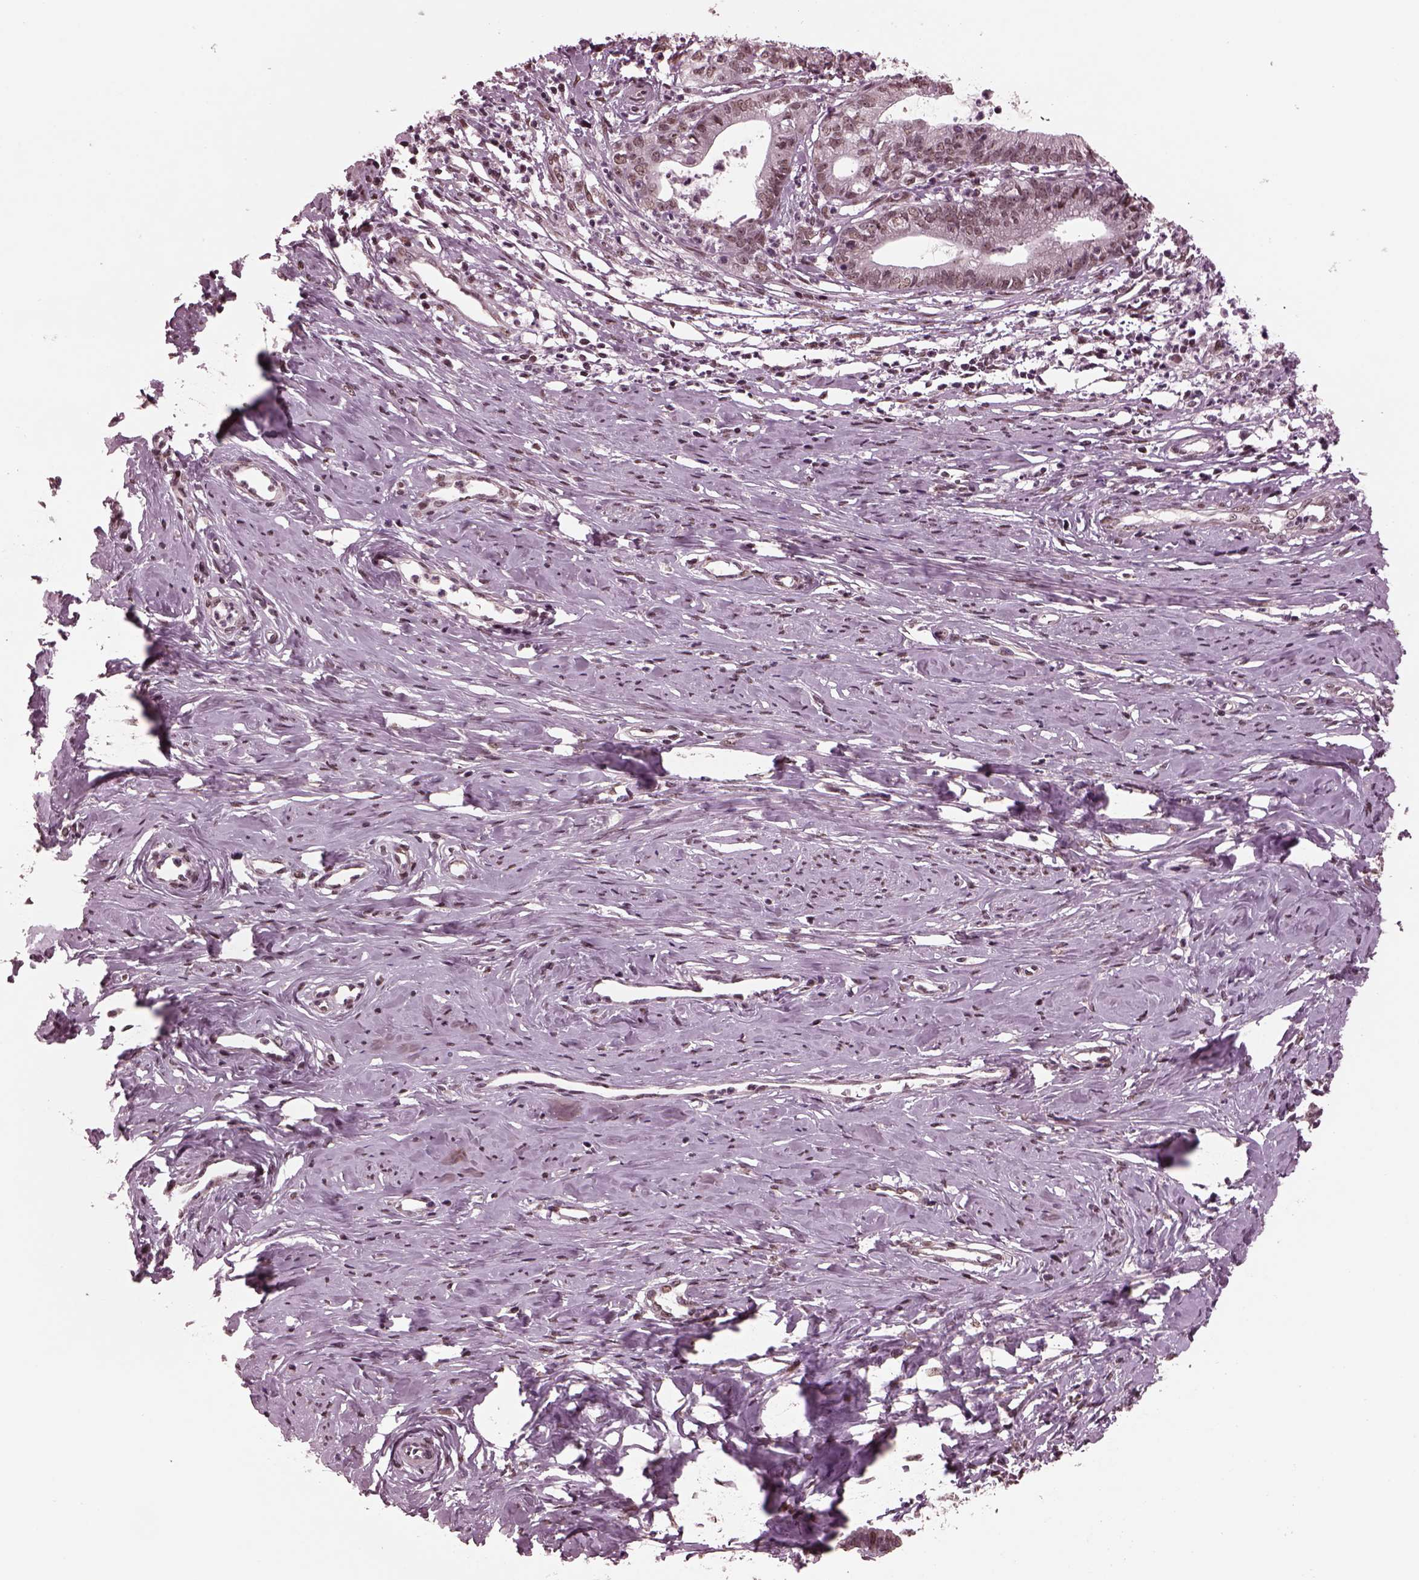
{"staining": {"intensity": "weak", "quantity": "25%-75%", "location": "nuclear"}, "tissue": "cervical cancer", "cell_type": "Tumor cells", "image_type": "cancer", "snomed": [{"axis": "morphology", "description": "Normal tissue, NOS"}, {"axis": "morphology", "description": "Adenocarcinoma, NOS"}, {"axis": "topography", "description": "Cervix"}], "caption": "Tumor cells show weak nuclear positivity in about 25%-75% of cells in cervical adenocarcinoma. Nuclei are stained in blue.", "gene": "NAP1L5", "patient": {"sex": "female", "age": 38}}